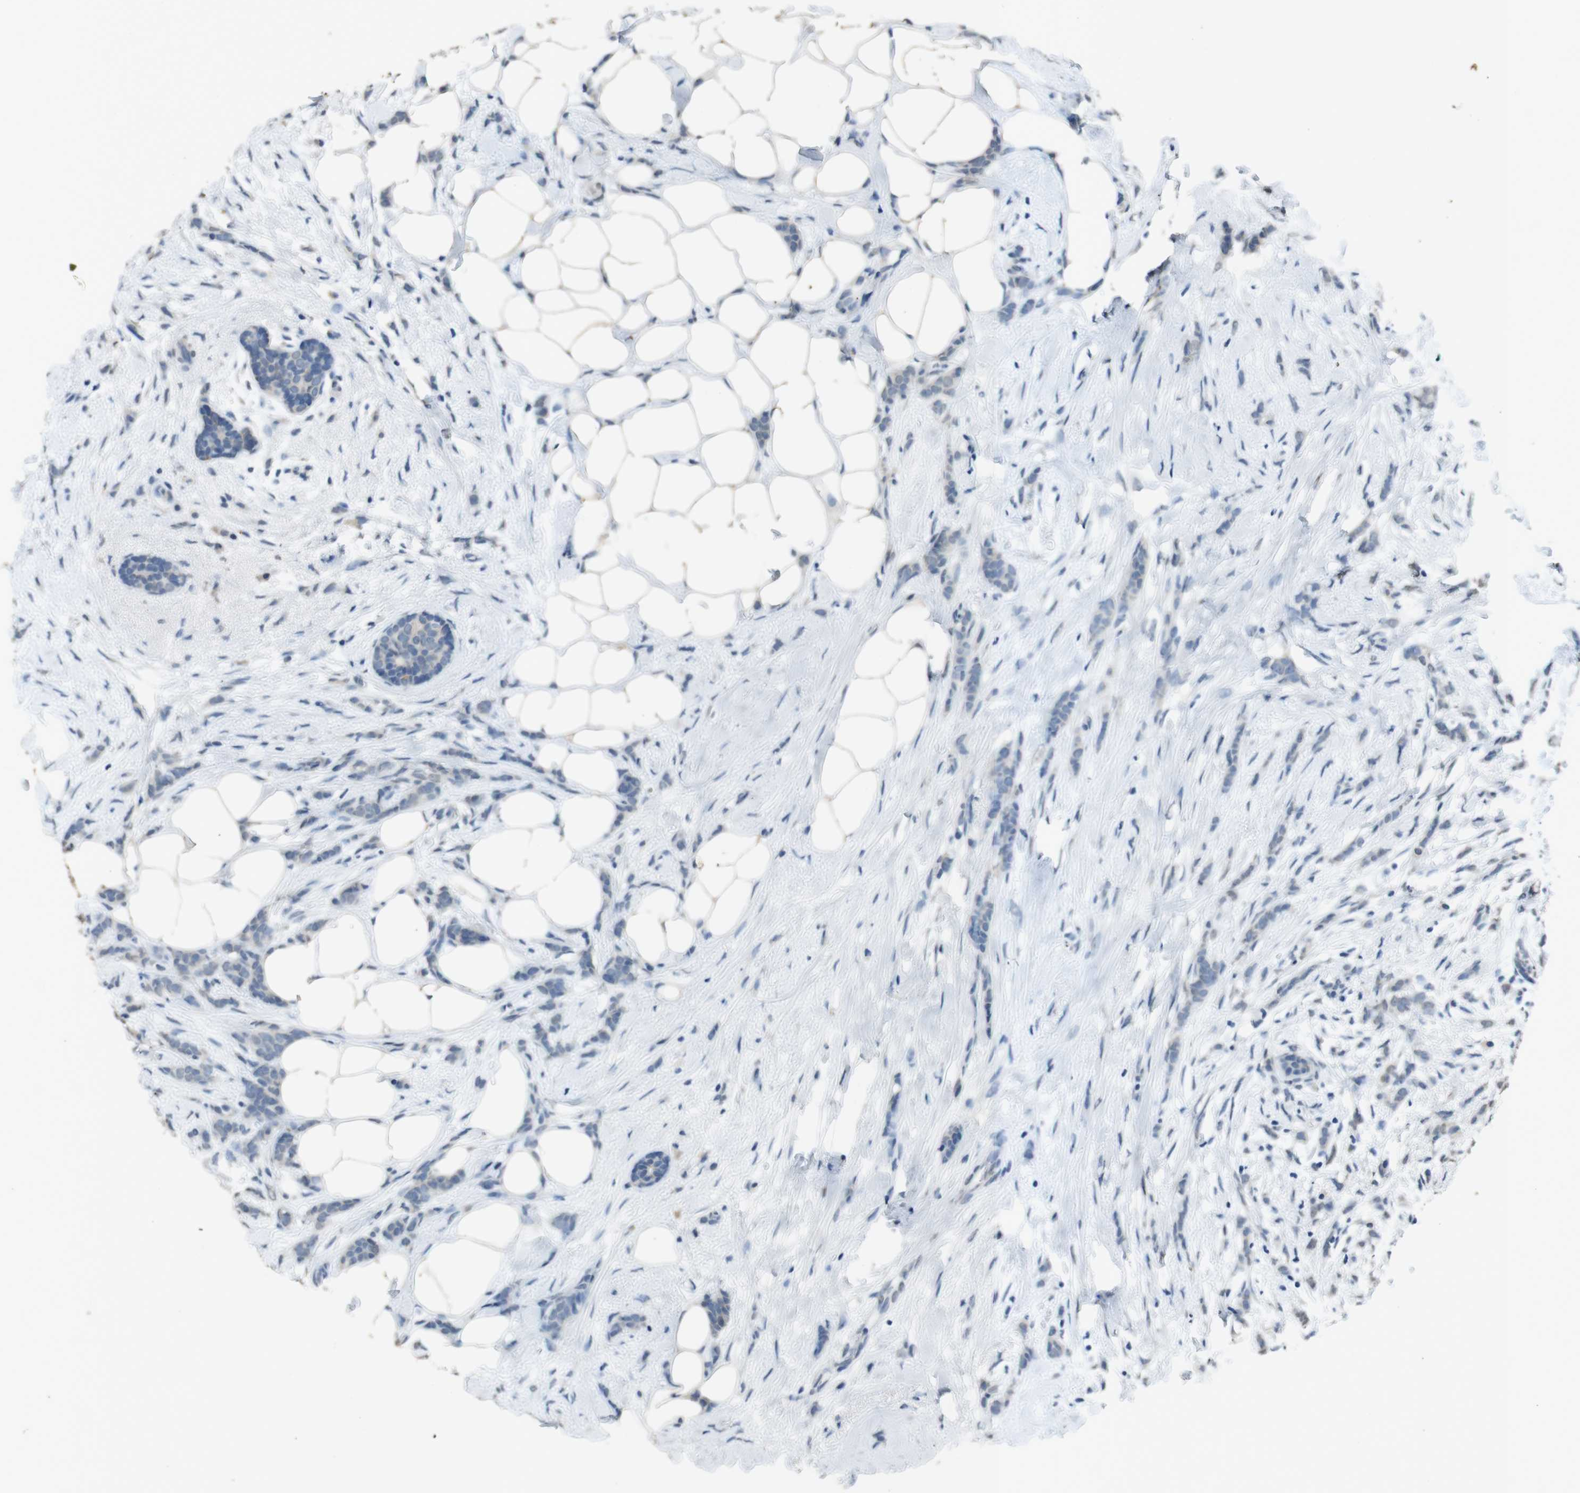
{"staining": {"intensity": "negative", "quantity": "none", "location": "none"}, "tissue": "breast cancer", "cell_type": "Tumor cells", "image_type": "cancer", "snomed": [{"axis": "morphology", "description": "Lobular carcinoma, in situ"}, {"axis": "morphology", "description": "Lobular carcinoma"}, {"axis": "topography", "description": "Breast"}], "caption": "DAB immunohistochemical staining of human breast cancer reveals no significant positivity in tumor cells.", "gene": "STBD1", "patient": {"sex": "female", "age": 41}}